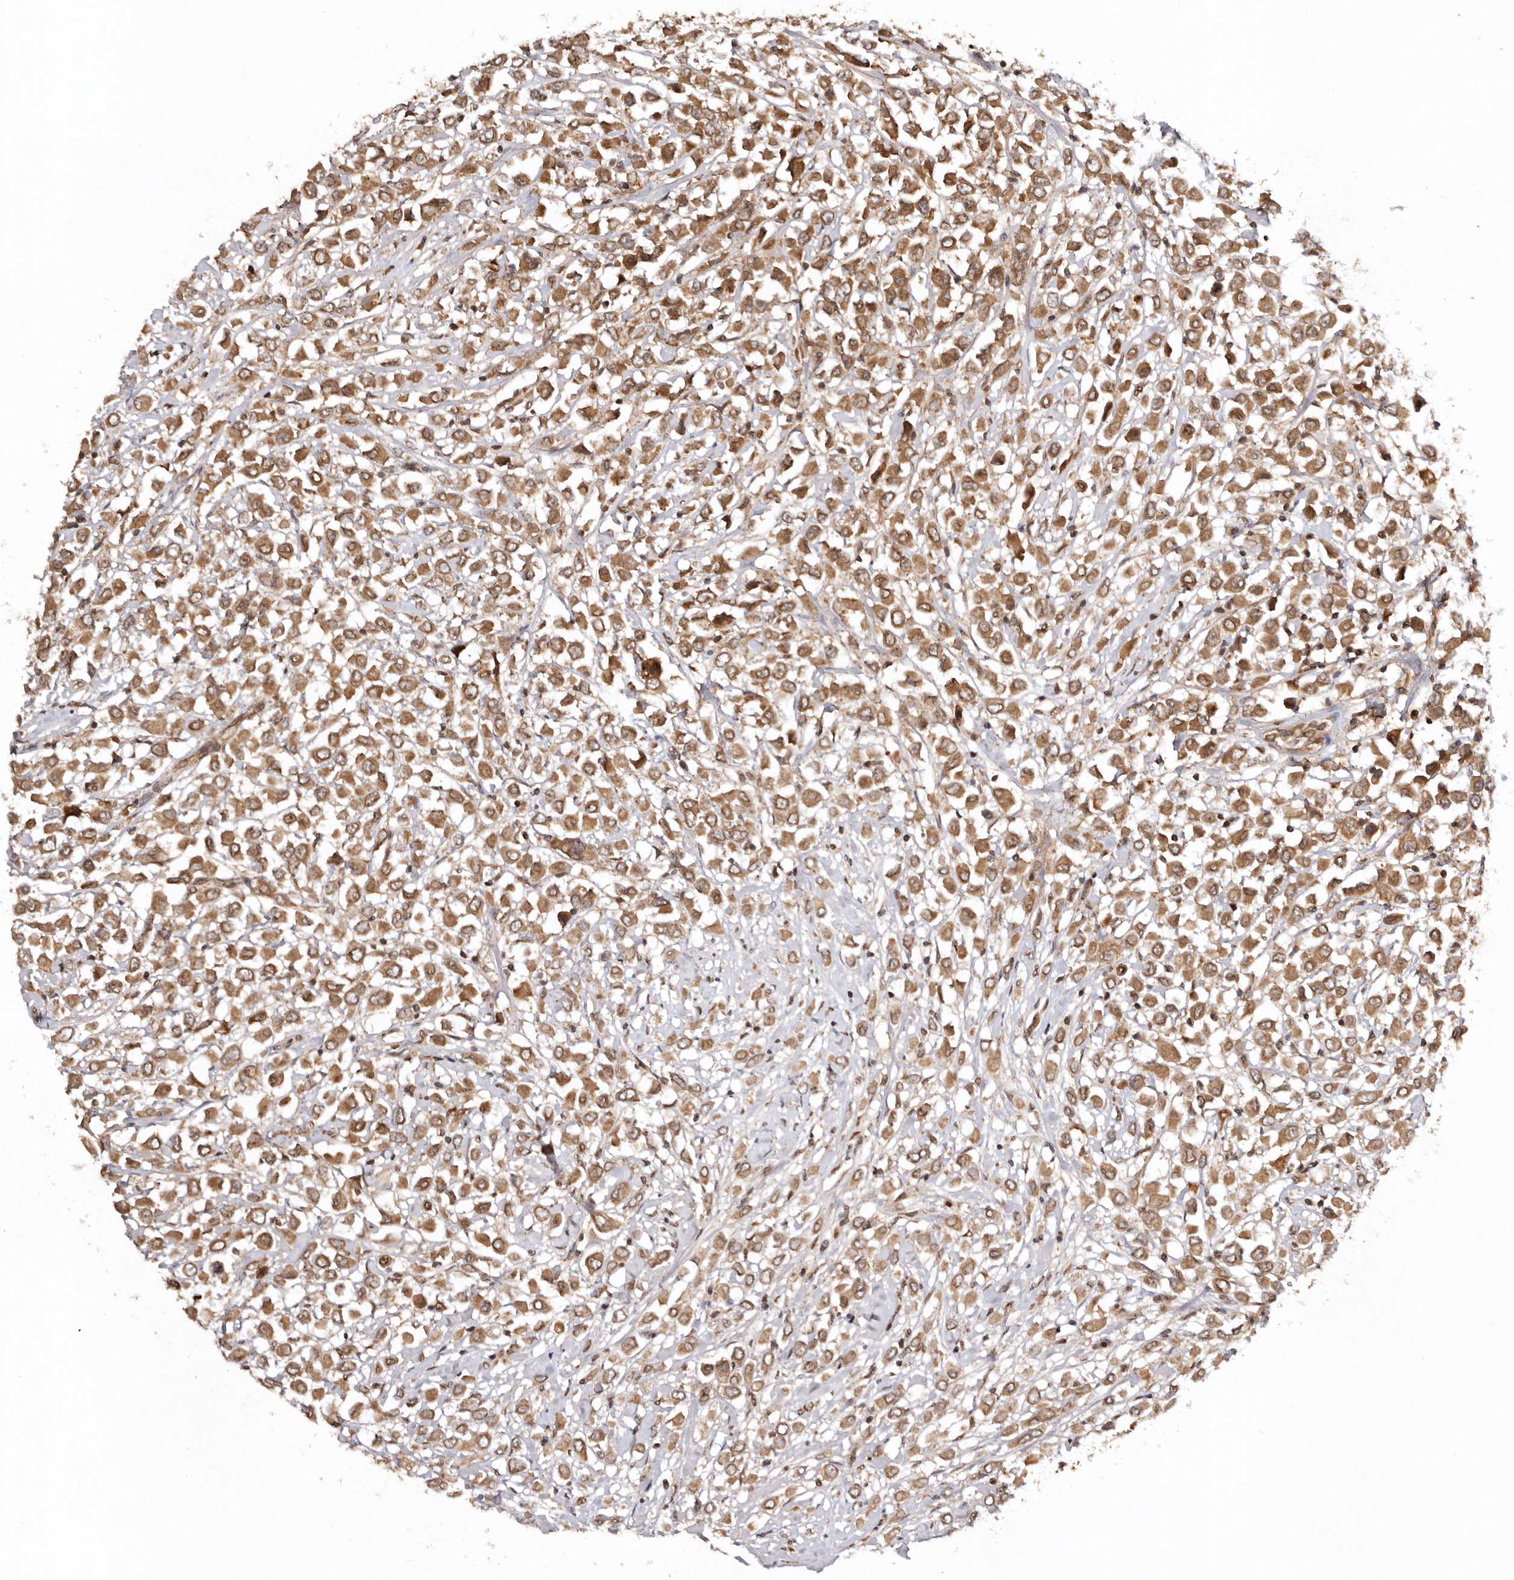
{"staining": {"intensity": "moderate", "quantity": ">75%", "location": "cytoplasmic/membranous"}, "tissue": "breast cancer", "cell_type": "Tumor cells", "image_type": "cancer", "snomed": [{"axis": "morphology", "description": "Duct carcinoma"}, {"axis": "topography", "description": "Breast"}], "caption": "Immunohistochemistry (IHC) histopathology image of neoplastic tissue: human breast cancer stained using immunohistochemistry displays medium levels of moderate protein expression localized specifically in the cytoplasmic/membranous of tumor cells, appearing as a cytoplasmic/membranous brown color.", "gene": "TARS2", "patient": {"sex": "female", "age": 61}}